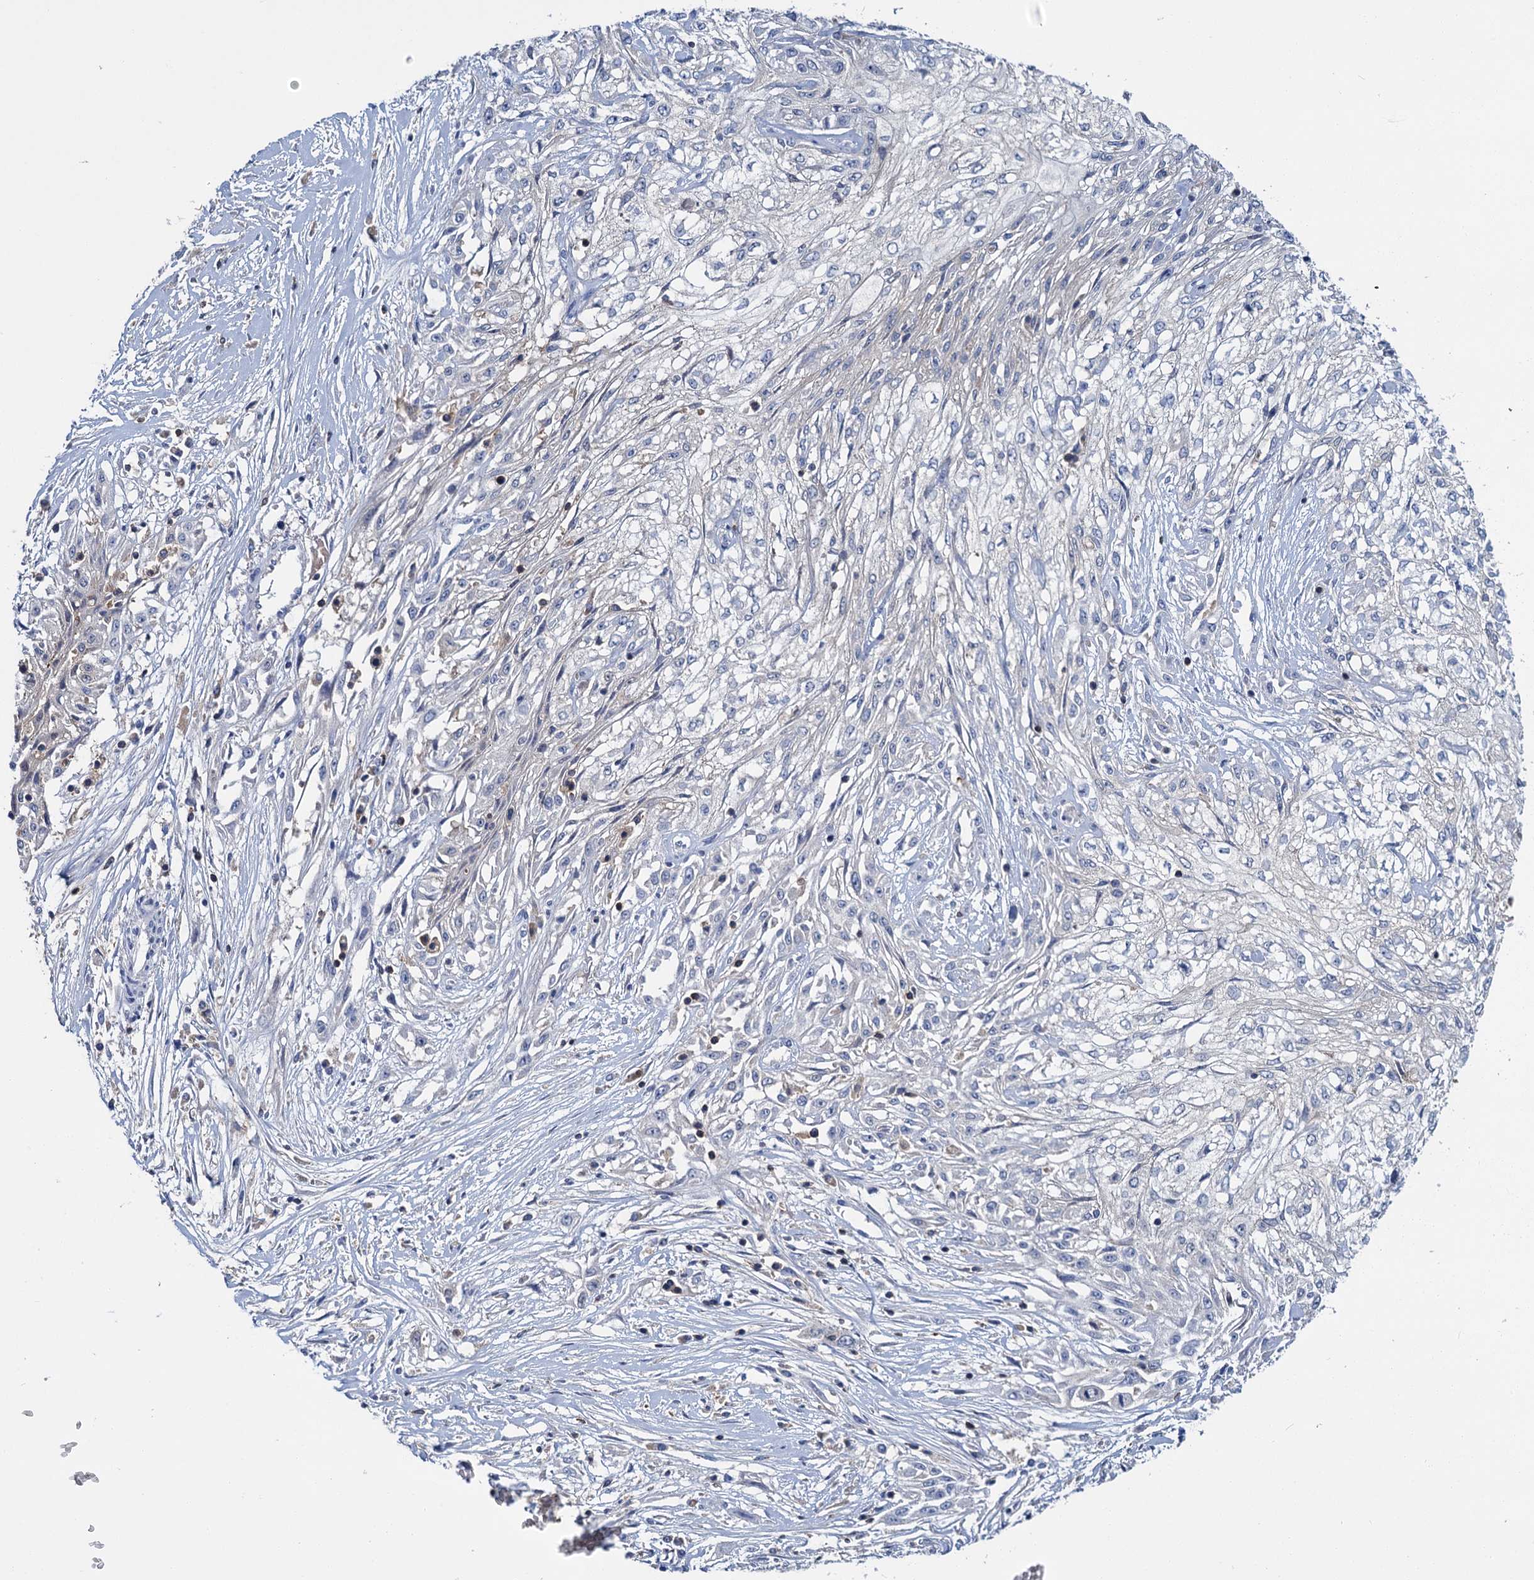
{"staining": {"intensity": "negative", "quantity": "none", "location": "none"}, "tissue": "skin cancer", "cell_type": "Tumor cells", "image_type": "cancer", "snomed": [{"axis": "morphology", "description": "Squamous cell carcinoma, NOS"}, {"axis": "morphology", "description": "Squamous cell carcinoma, metastatic, NOS"}, {"axis": "topography", "description": "Skin"}, {"axis": "topography", "description": "Lymph node"}], "caption": "This photomicrograph is of skin cancer stained with immunohistochemistry (IHC) to label a protein in brown with the nuclei are counter-stained blue. There is no positivity in tumor cells.", "gene": "FGFR2", "patient": {"sex": "male", "age": 75}}